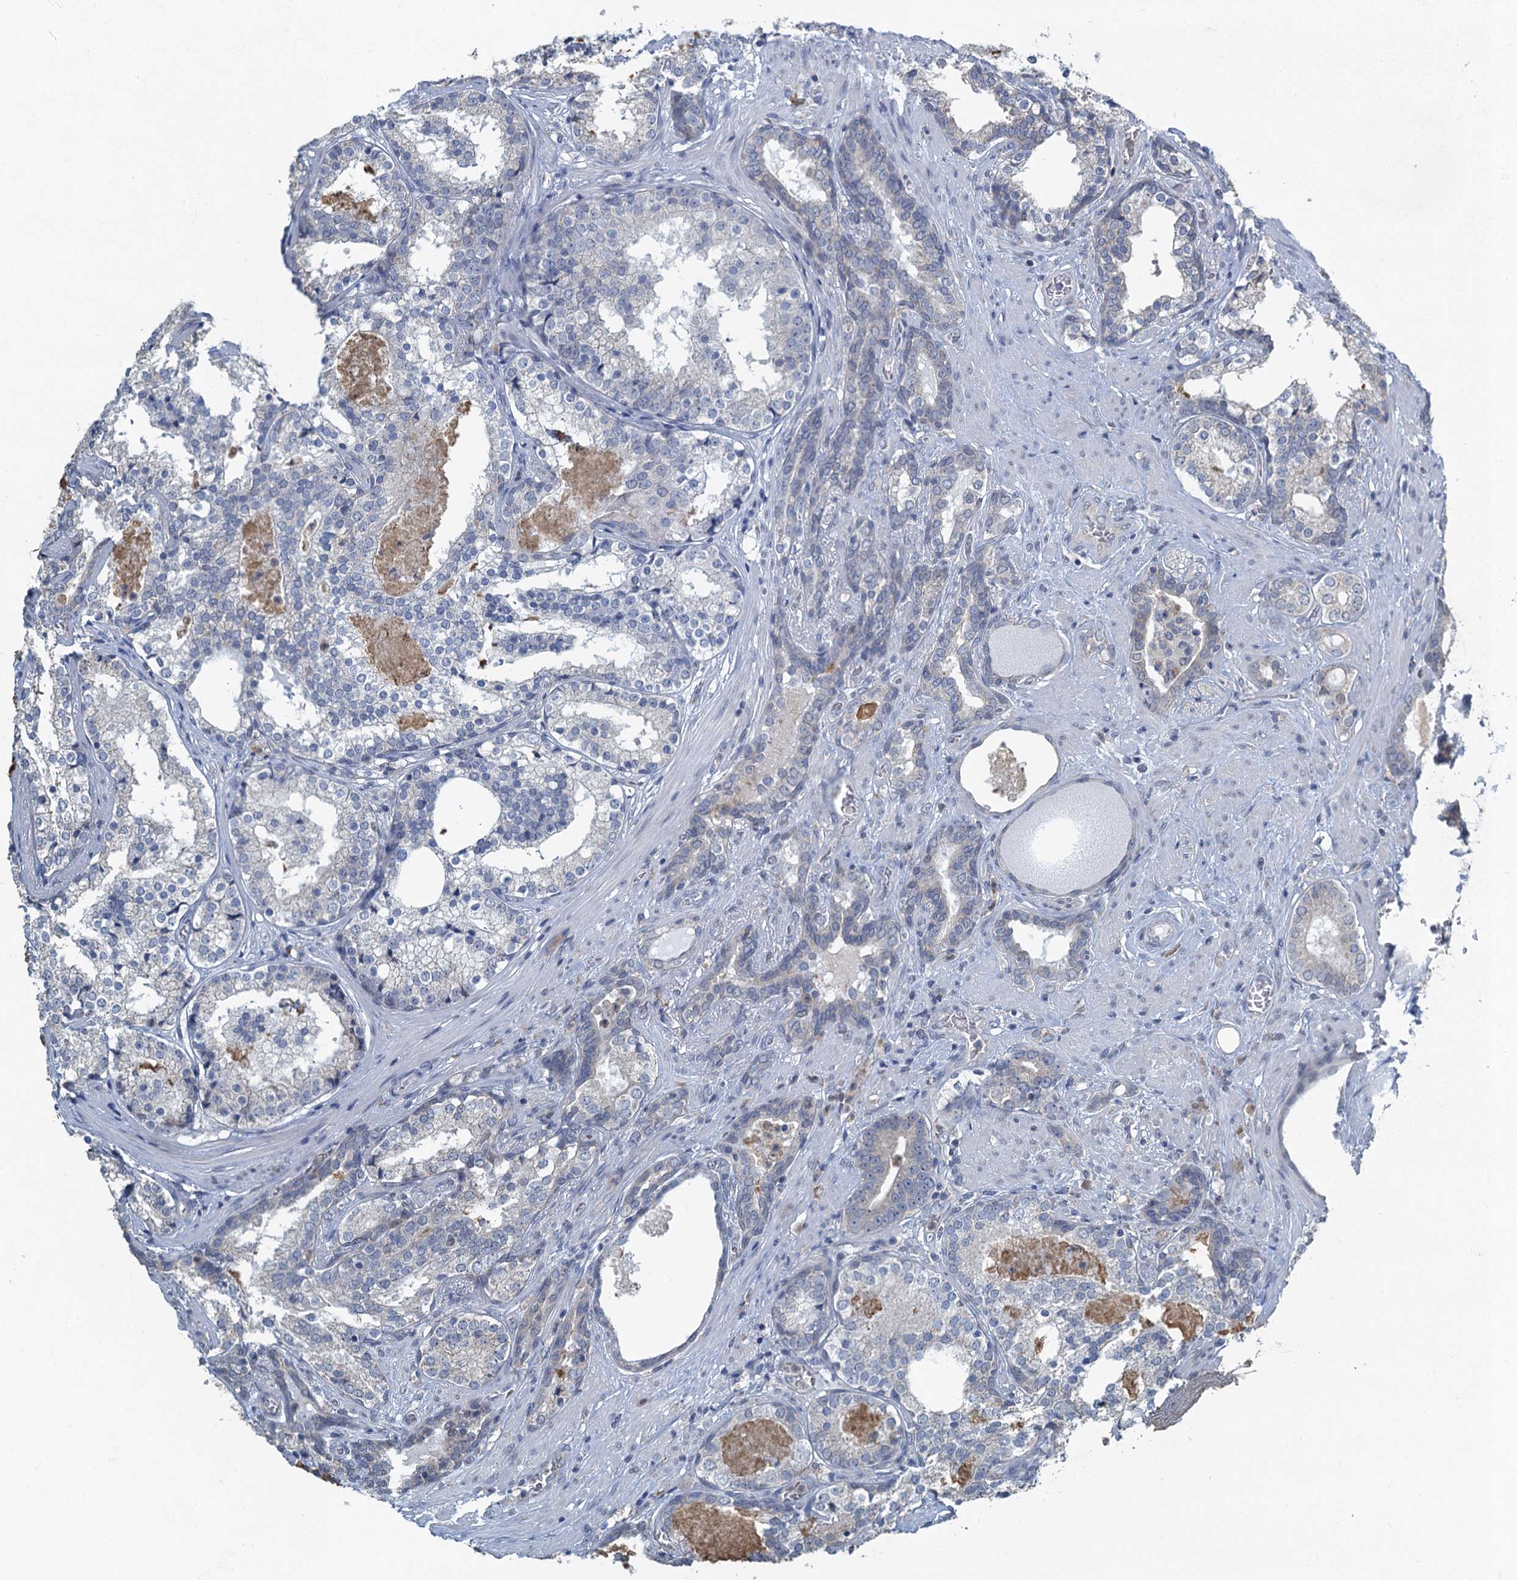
{"staining": {"intensity": "negative", "quantity": "none", "location": "none"}, "tissue": "prostate cancer", "cell_type": "Tumor cells", "image_type": "cancer", "snomed": [{"axis": "morphology", "description": "Adenocarcinoma, High grade"}, {"axis": "topography", "description": "Prostate"}], "caption": "Micrograph shows no protein positivity in tumor cells of prostate cancer (high-grade adenocarcinoma) tissue.", "gene": "TEX35", "patient": {"sex": "male", "age": 58}}